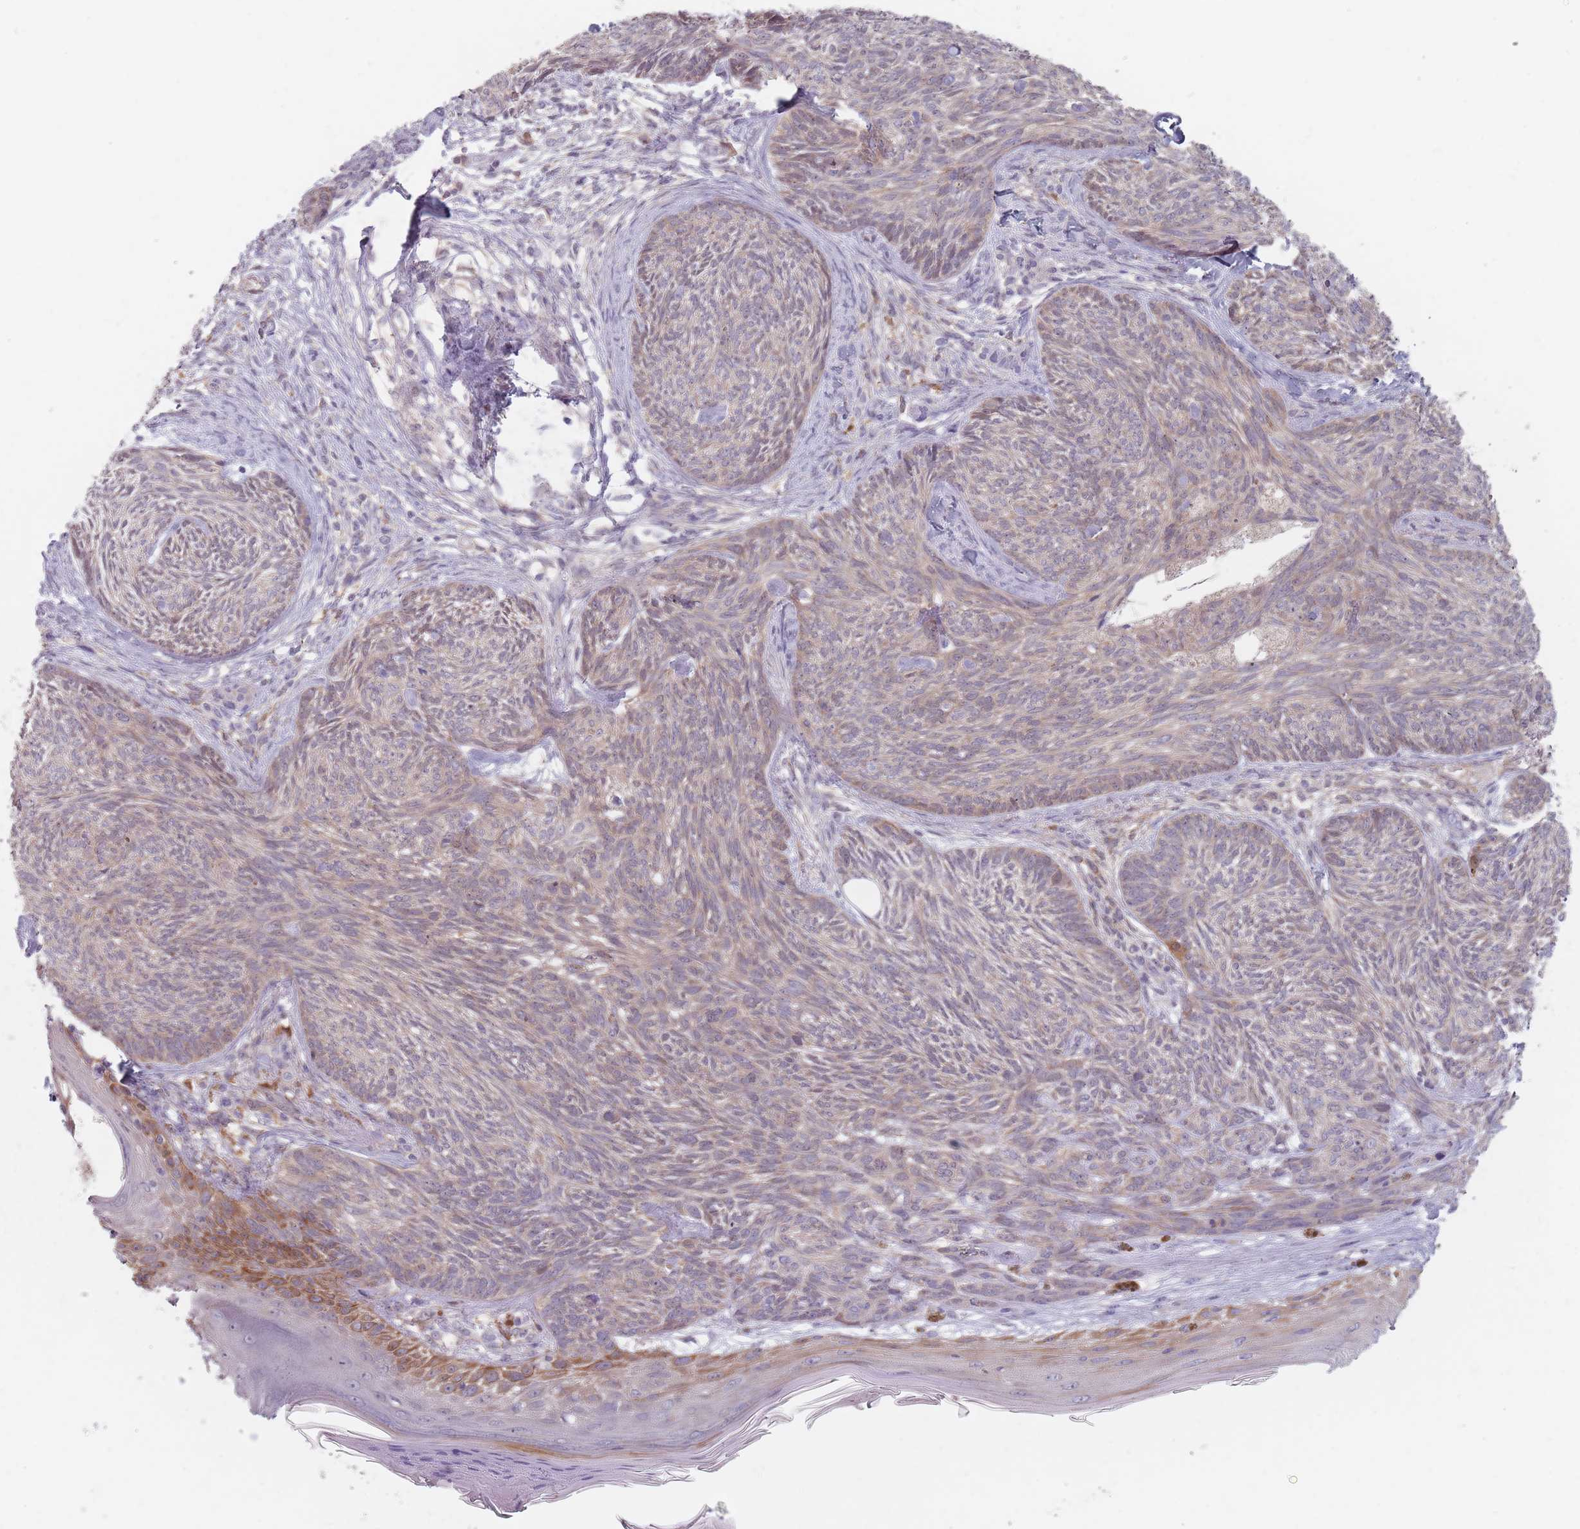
{"staining": {"intensity": "negative", "quantity": "none", "location": "none"}, "tissue": "skin cancer", "cell_type": "Tumor cells", "image_type": "cancer", "snomed": [{"axis": "morphology", "description": "Basal cell carcinoma"}, {"axis": "topography", "description": "Skin"}], "caption": "There is no significant positivity in tumor cells of skin cancer.", "gene": "NAXE", "patient": {"sex": "male", "age": 73}}